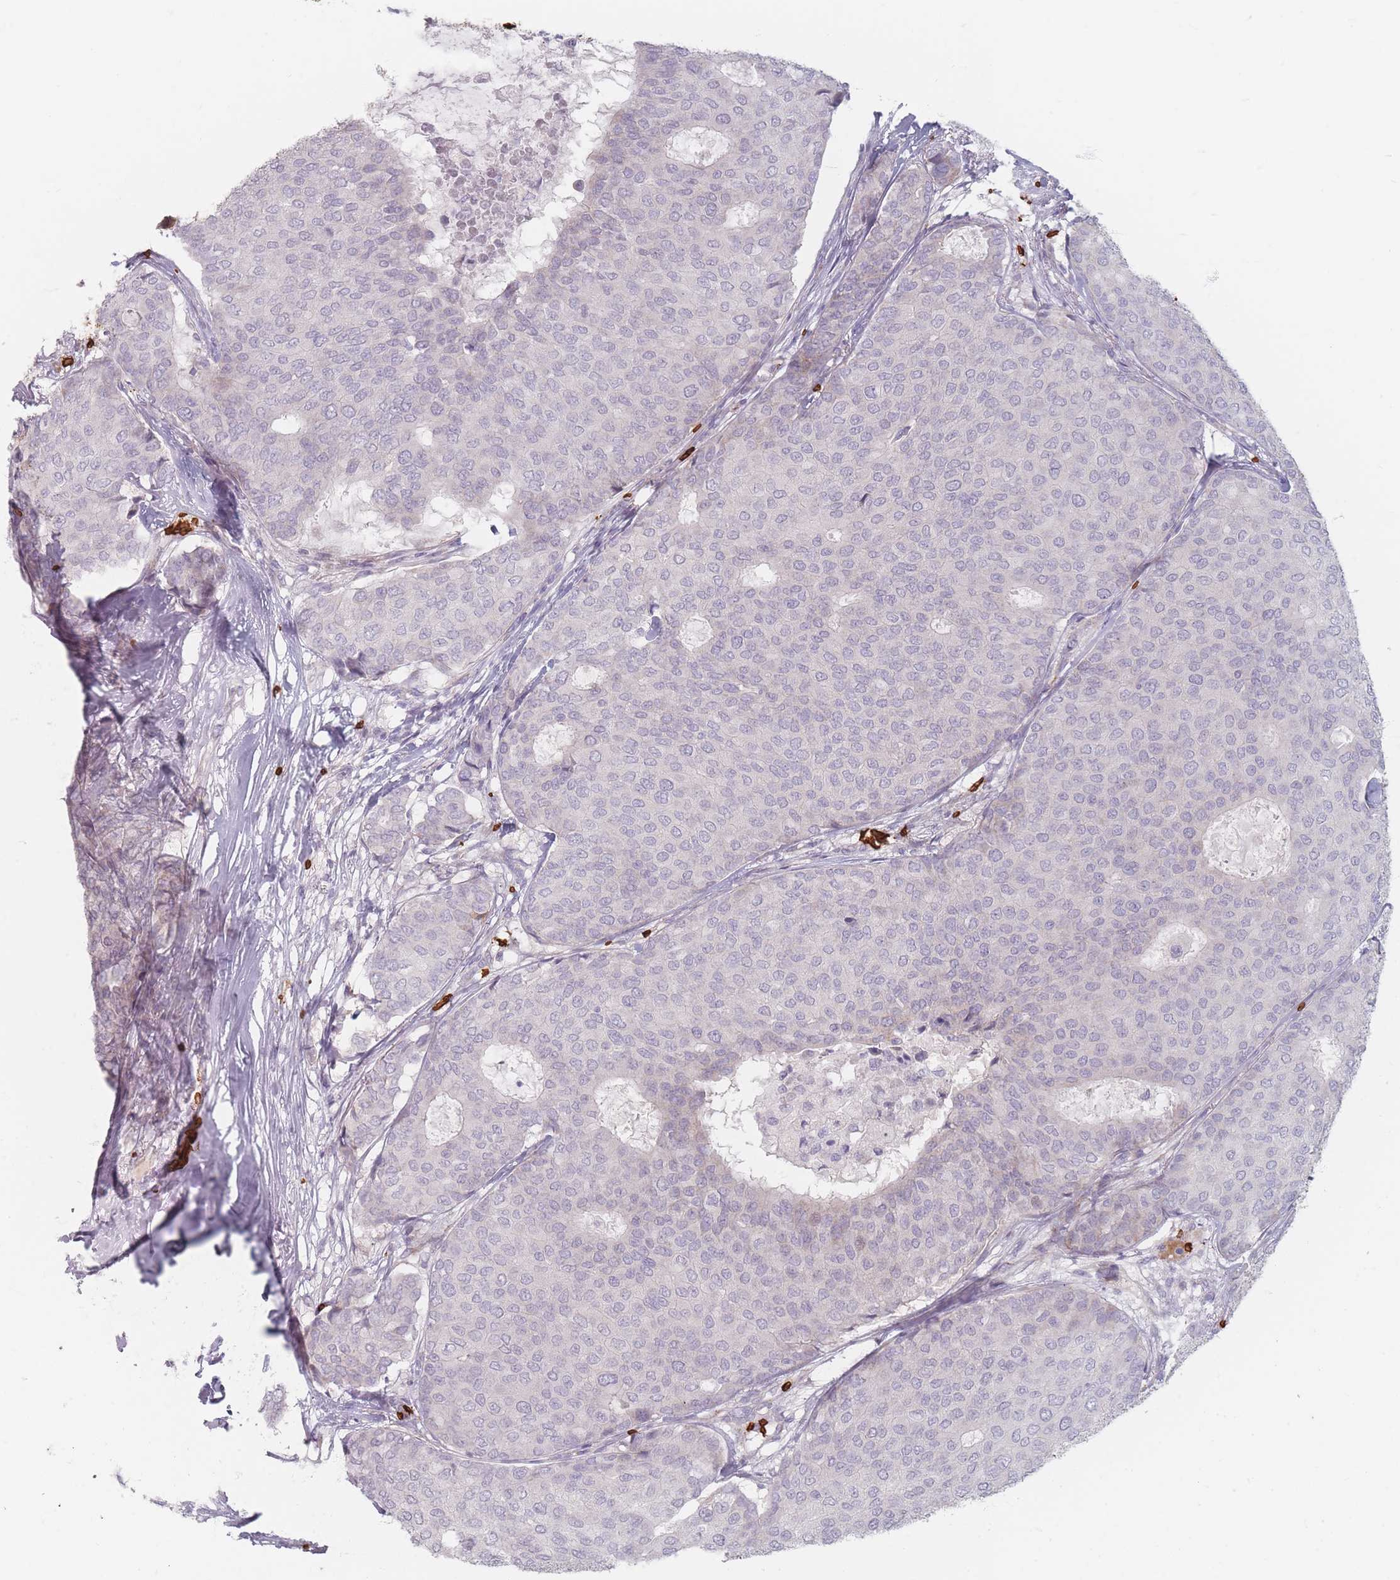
{"staining": {"intensity": "moderate", "quantity": "<25%", "location": "cytoplasmic/membranous"}, "tissue": "breast cancer", "cell_type": "Tumor cells", "image_type": "cancer", "snomed": [{"axis": "morphology", "description": "Duct carcinoma"}, {"axis": "topography", "description": "Breast"}], "caption": "Immunohistochemical staining of human breast infiltrating ductal carcinoma shows moderate cytoplasmic/membranous protein positivity in about <25% of tumor cells. The staining was performed using DAB (3,3'-diaminobenzidine), with brown indicating positive protein expression. Nuclei are stained blue with hematoxylin.", "gene": "SLC2A6", "patient": {"sex": "female", "age": 75}}